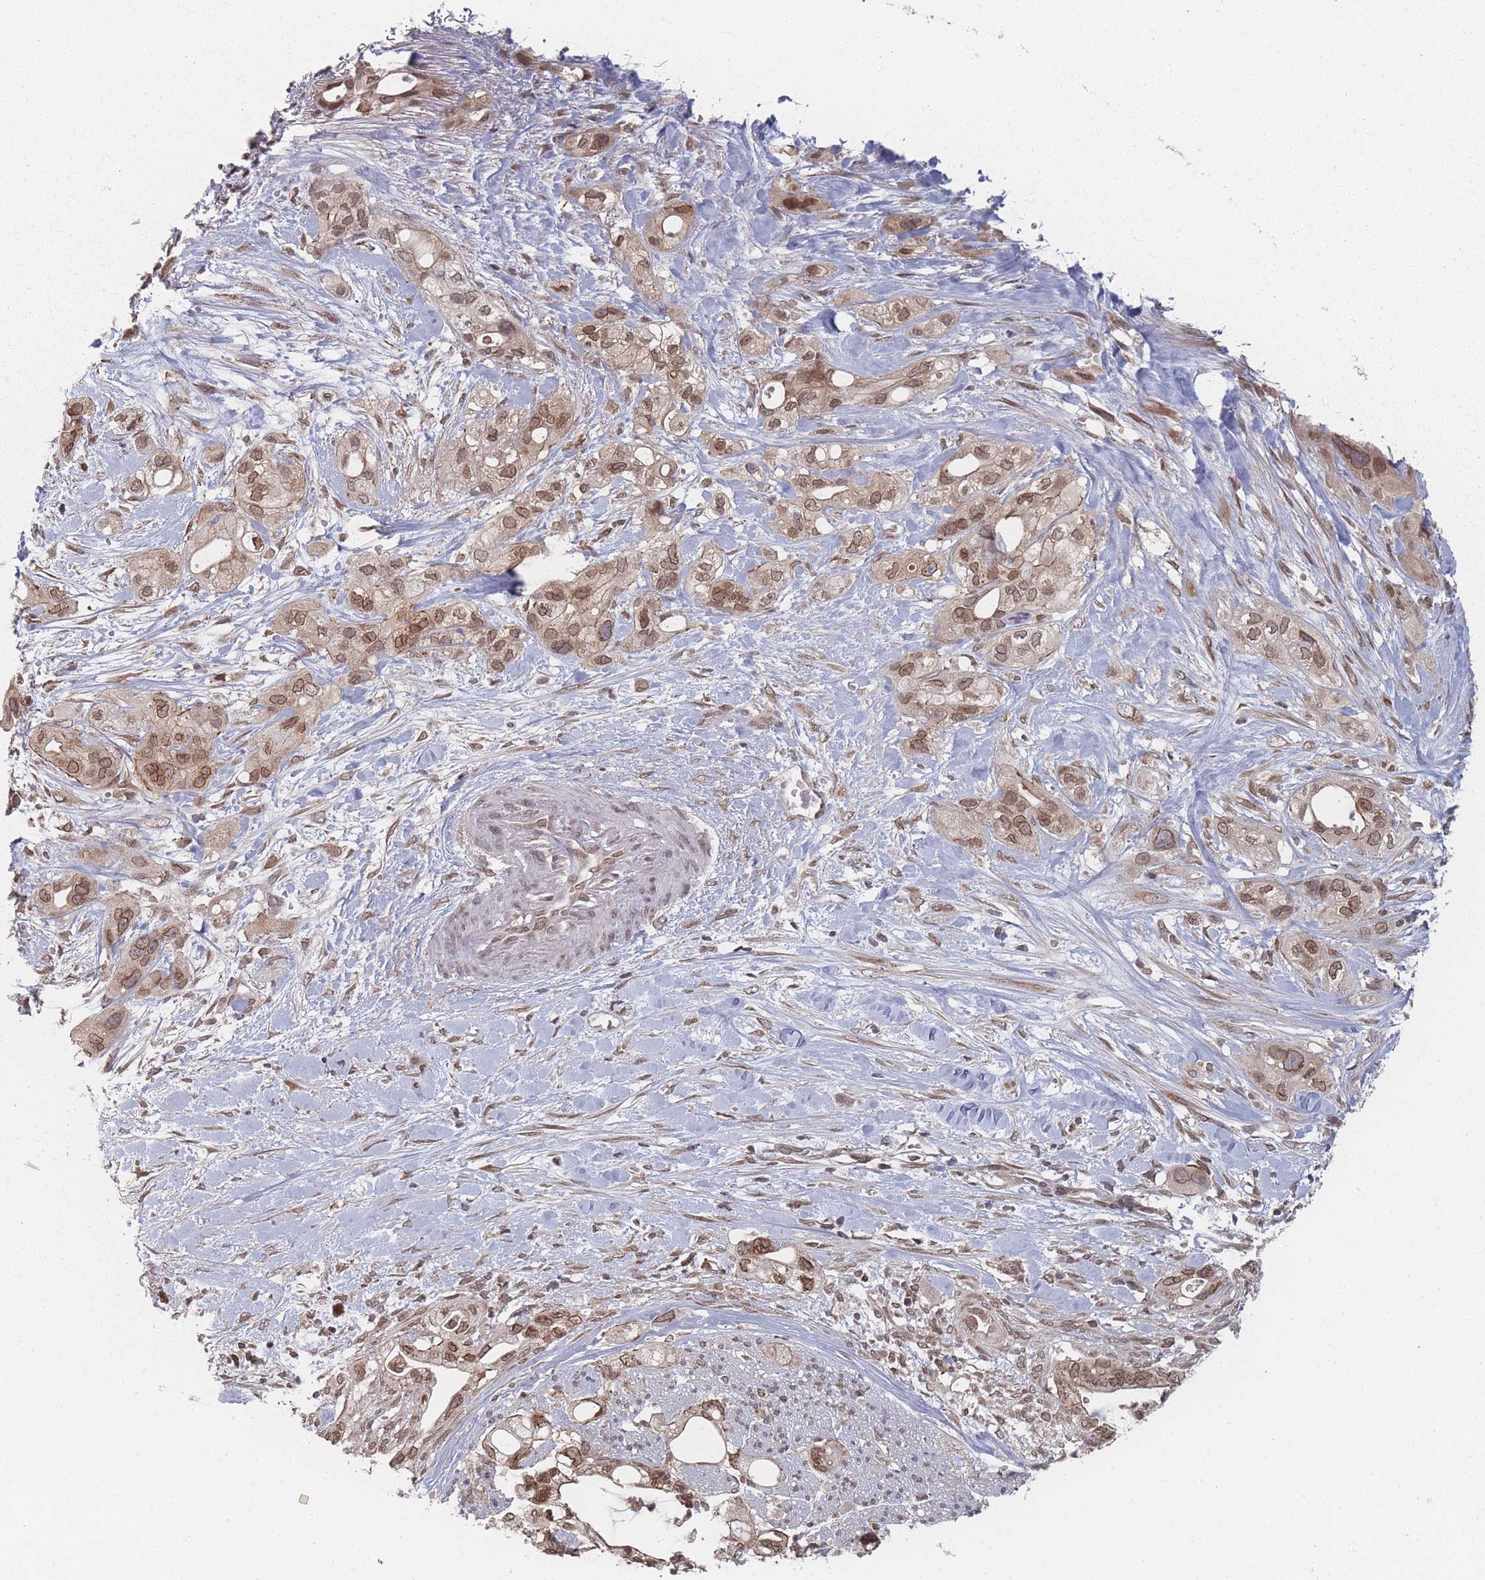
{"staining": {"intensity": "moderate", "quantity": ">75%", "location": "cytoplasmic/membranous,nuclear"}, "tissue": "pancreatic cancer", "cell_type": "Tumor cells", "image_type": "cancer", "snomed": [{"axis": "morphology", "description": "Adenocarcinoma, NOS"}, {"axis": "topography", "description": "Pancreas"}], "caption": "Moderate cytoplasmic/membranous and nuclear expression is identified in about >75% of tumor cells in adenocarcinoma (pancreatic).", "gene": "TBC1D25", "patient": {"sex": "male", "age": 44}}